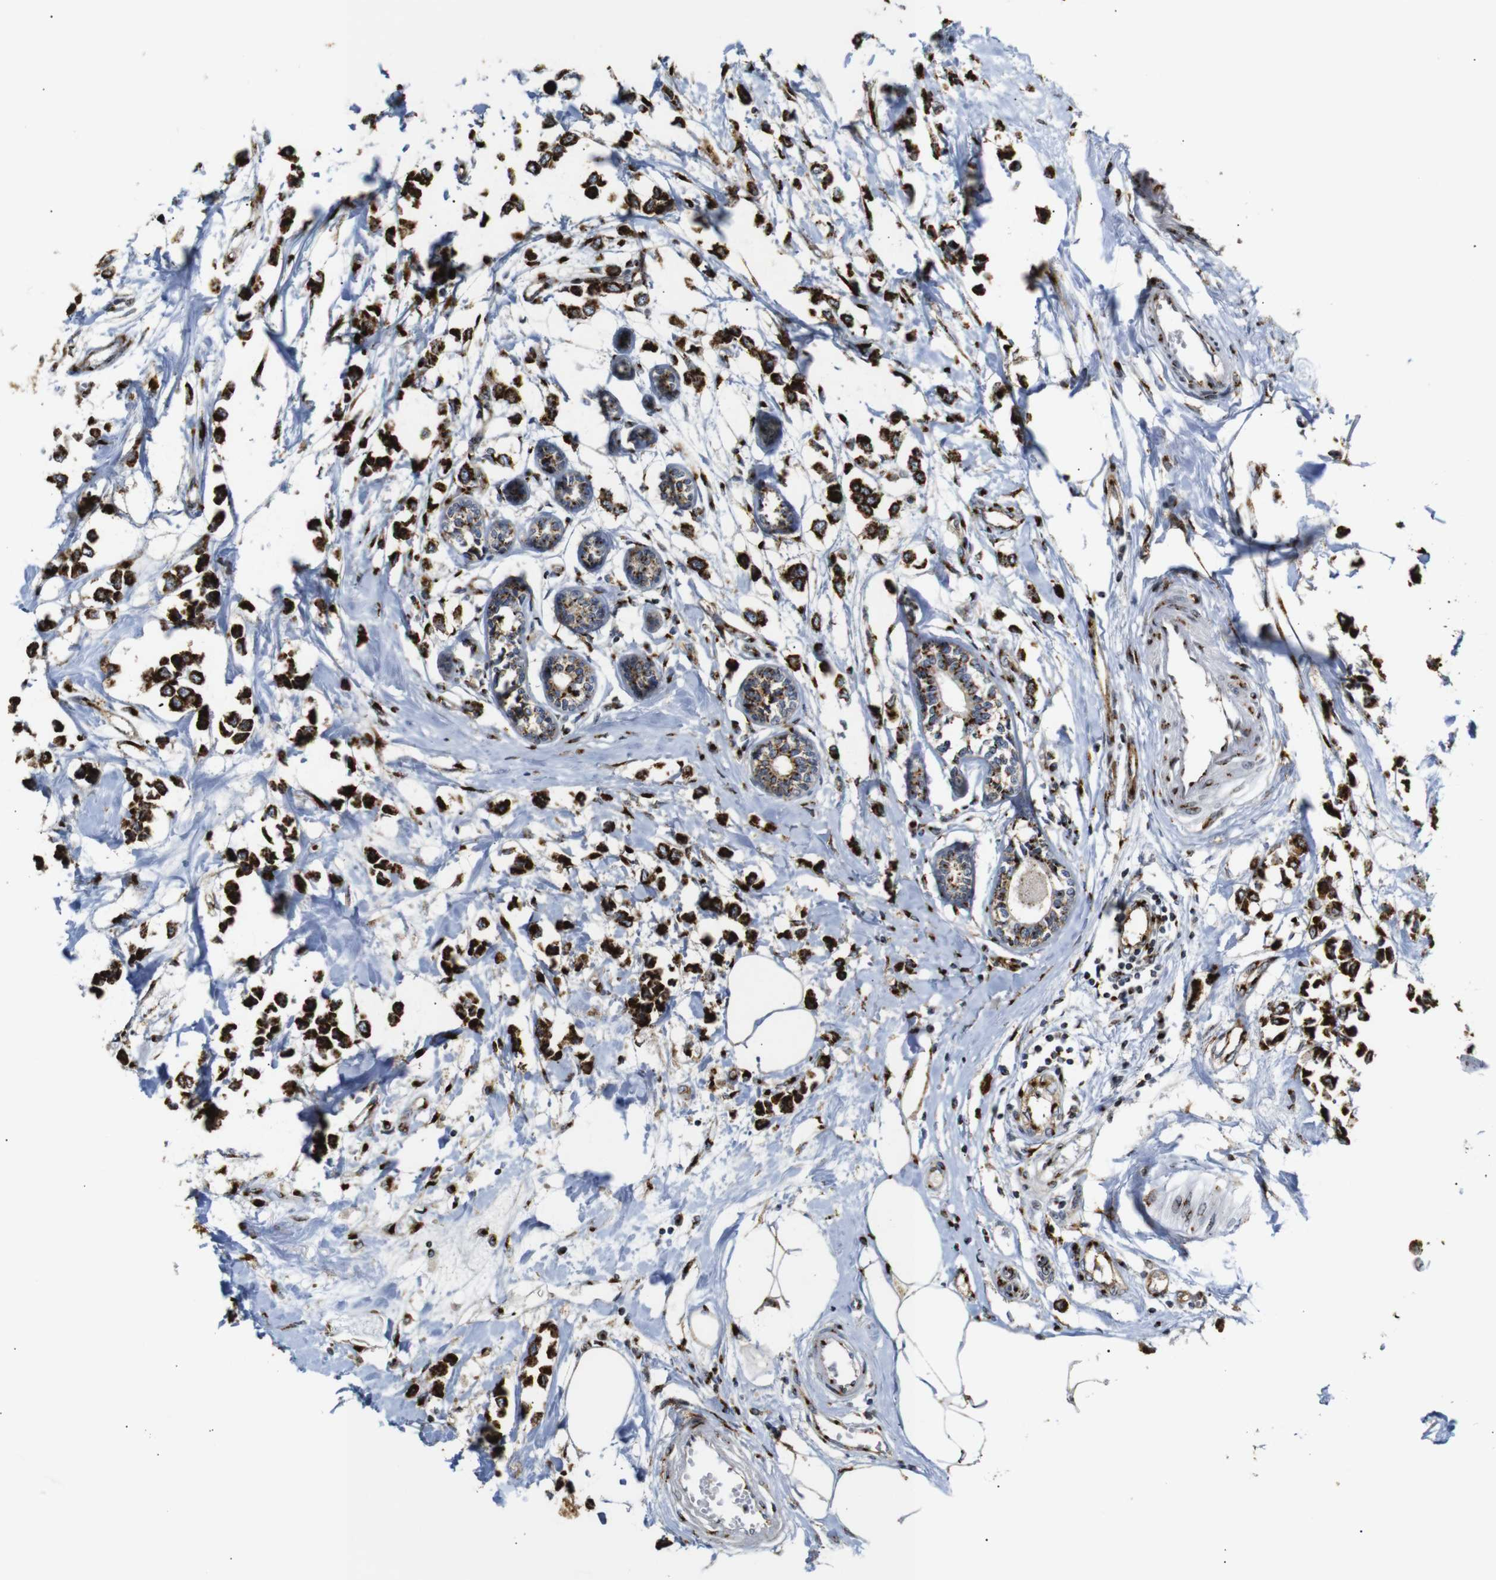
{"staining": {"intensity": "strong", "quantity": ">75%", "location": "cytoplasmic/membranous"}, "tissue": "breast cancer", "cell_type": "Tumor cells", "image_type": "cancer", "snomed": [{"axis": "morphology", "description": "Lobular carcinoma"}, {"axis": "topography", "description": "Breast"}], "caption": "Human breast lobular carcinoma stained with a protein marker reveals strong staining in tumor cells.", "gene": "TGOLN2", "patient": {"sex": "female", "age": 51}}